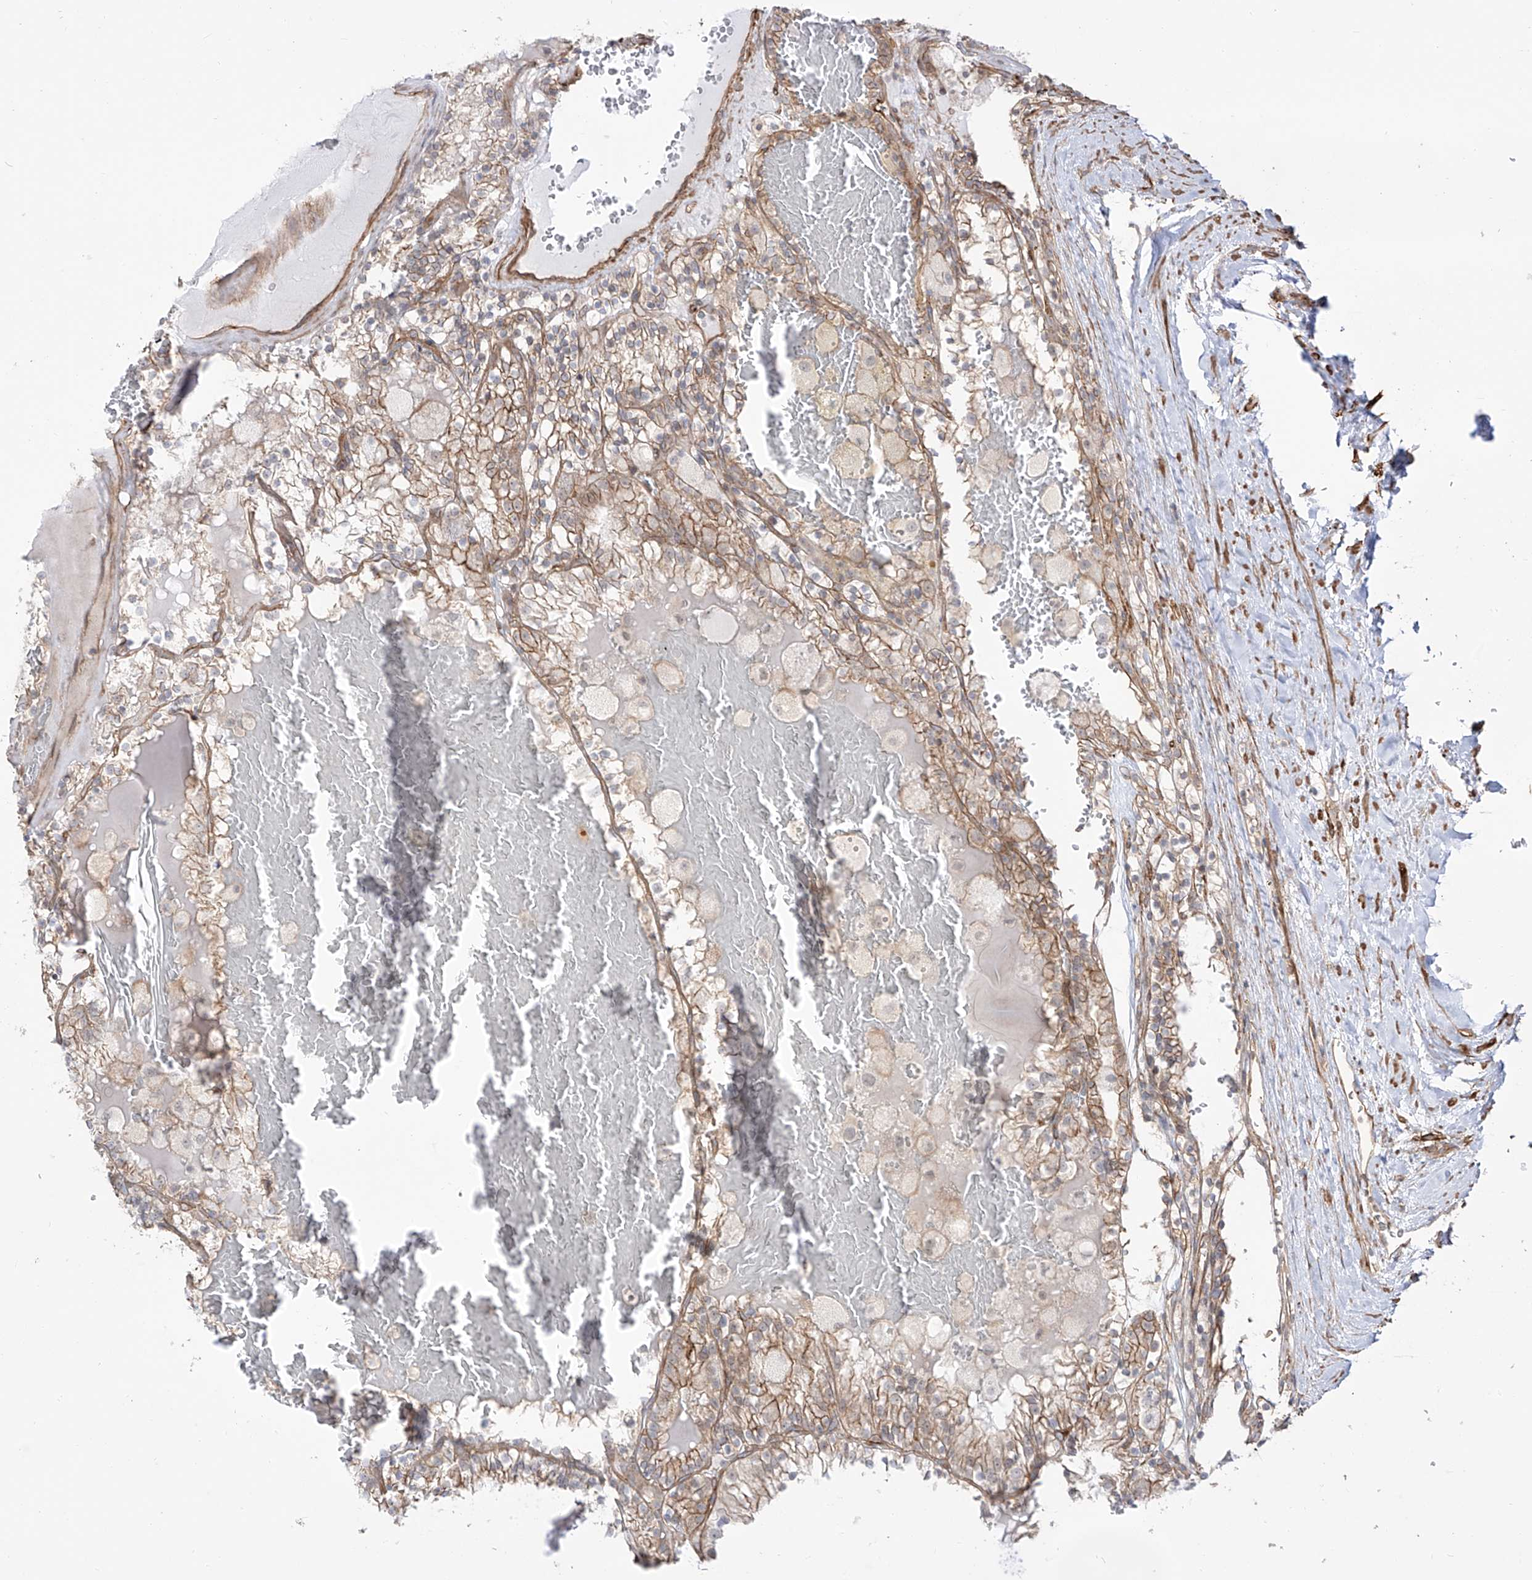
{"staining": {"intensity": "moderate", "quantity": "25%-75%", "location": "cytoplasmic/membranous"}, "tissue": "renal cancer", "cell_type": "Tumor cells", "image_type": "cancer", "snomed": [{"axis": "morphology", "description": "Adenocarcinoma, NOS"}, {"axis": "topography", "description": "Kidney"}], "caption": "Moderate cytoplasmic/membranous protein positivity is appreciated in about 25%-75% of tumor cells in renal cancer (adenocarcinoma).", "gene": "ZNF180", "patient": {"sex": "female", "age": 56}}